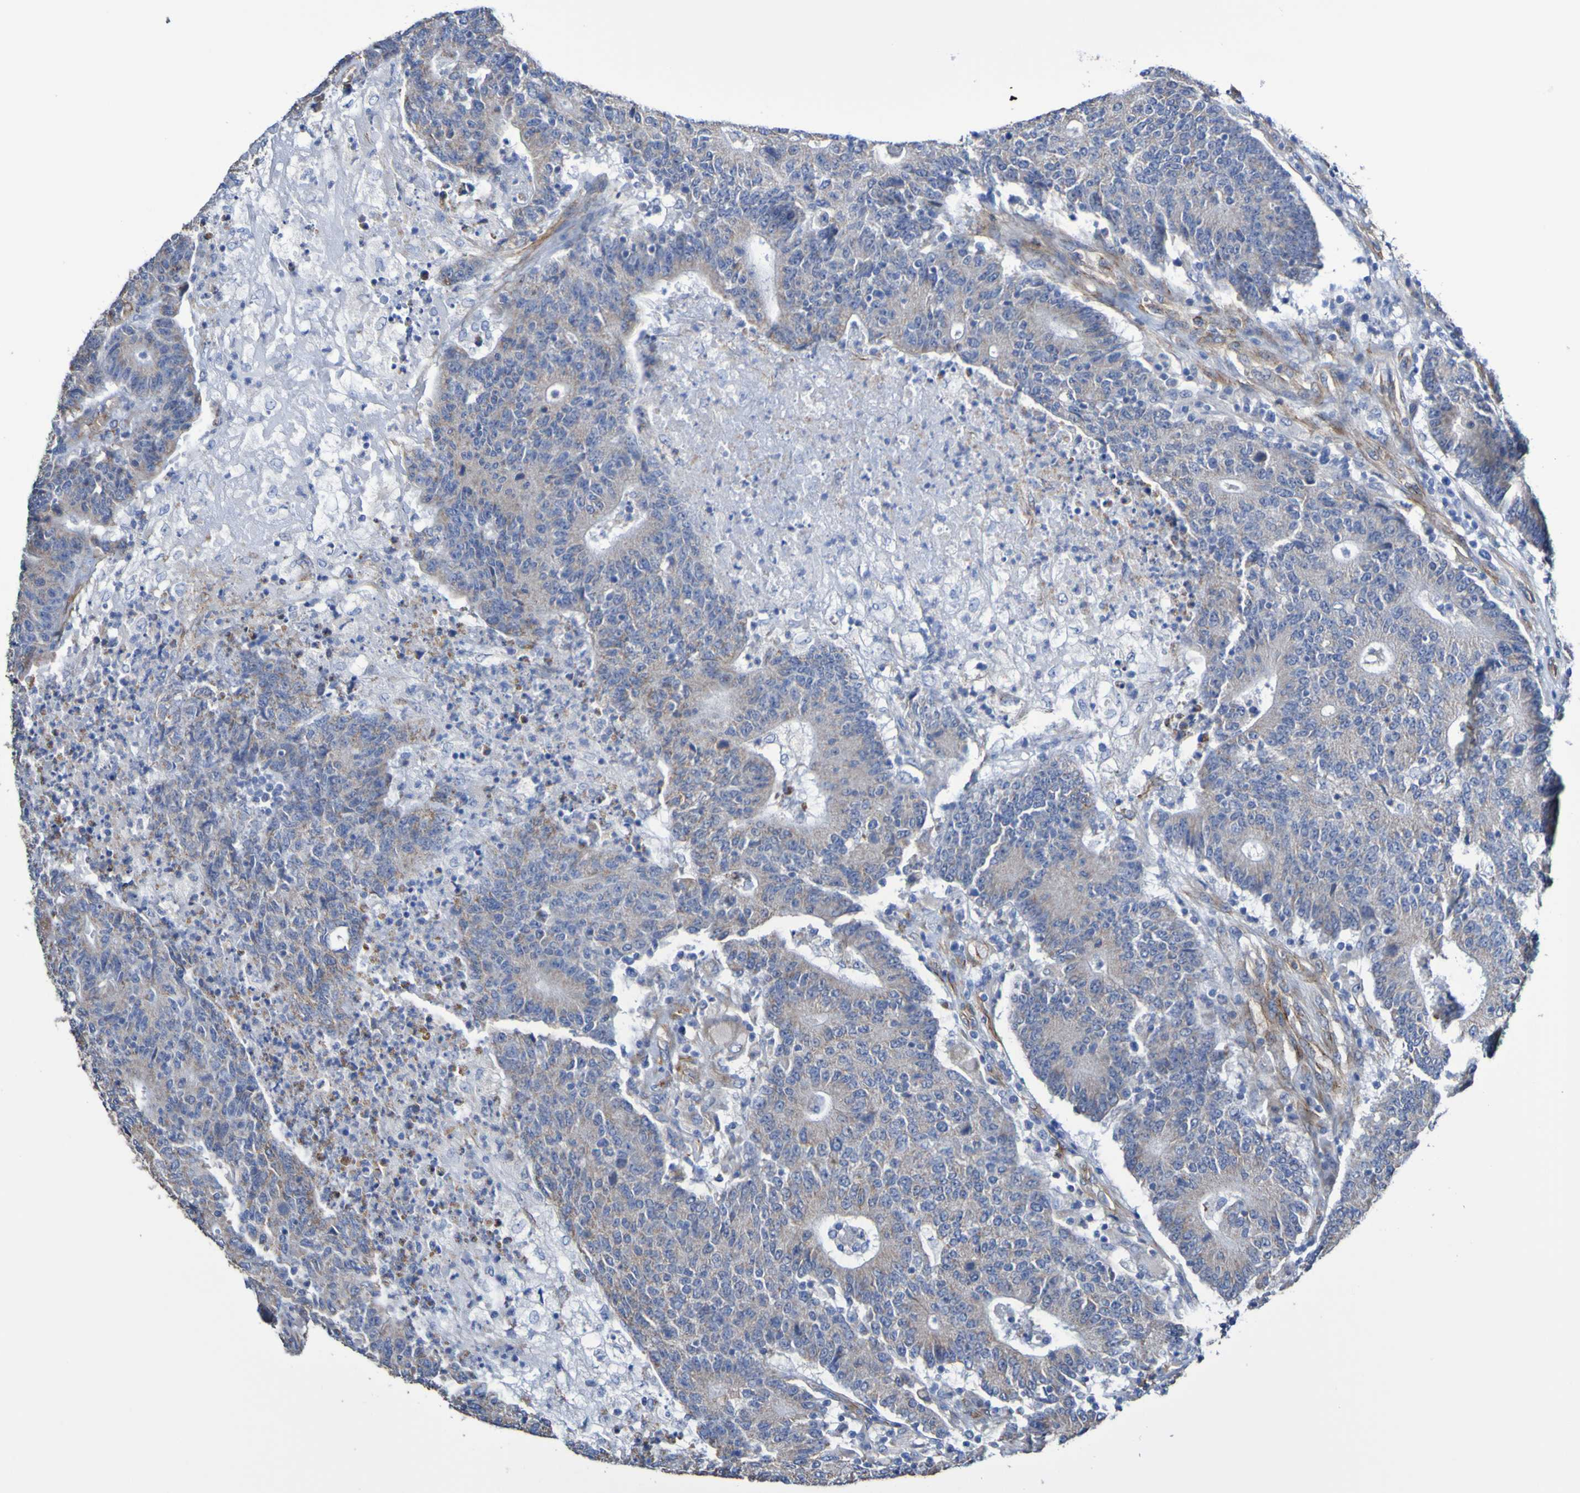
{"staining": {"intensity": "weak", "quantity": ">75%", "location": "cytoplasmic/membranous"}, "tissue": "colorectal cancer", "cell_type": "Tumor cells", "image_type": "cancer", "snomed": [{"axis": "morphology", "description": "Normal tissue, NOS"}, {"axis": "morphology", "description": "Adenocarcinoma, NOS"}, {"axis": "topography", "description": "Colon"}], "caption": "Immunohistochemistry (IHC) photomicrograph of neoplastic tissue: human colorectal cancer (adenocarcinoma) stained using immunohistochemistry reveals low levels of weak protein expression localized specifically in the cytoplasmic/membranous of tumor cells, appearing as a cytoplasmic/membranous brown color.", "gene": "ELMOD3", "patient": {"sex": "female", "age": 75}}